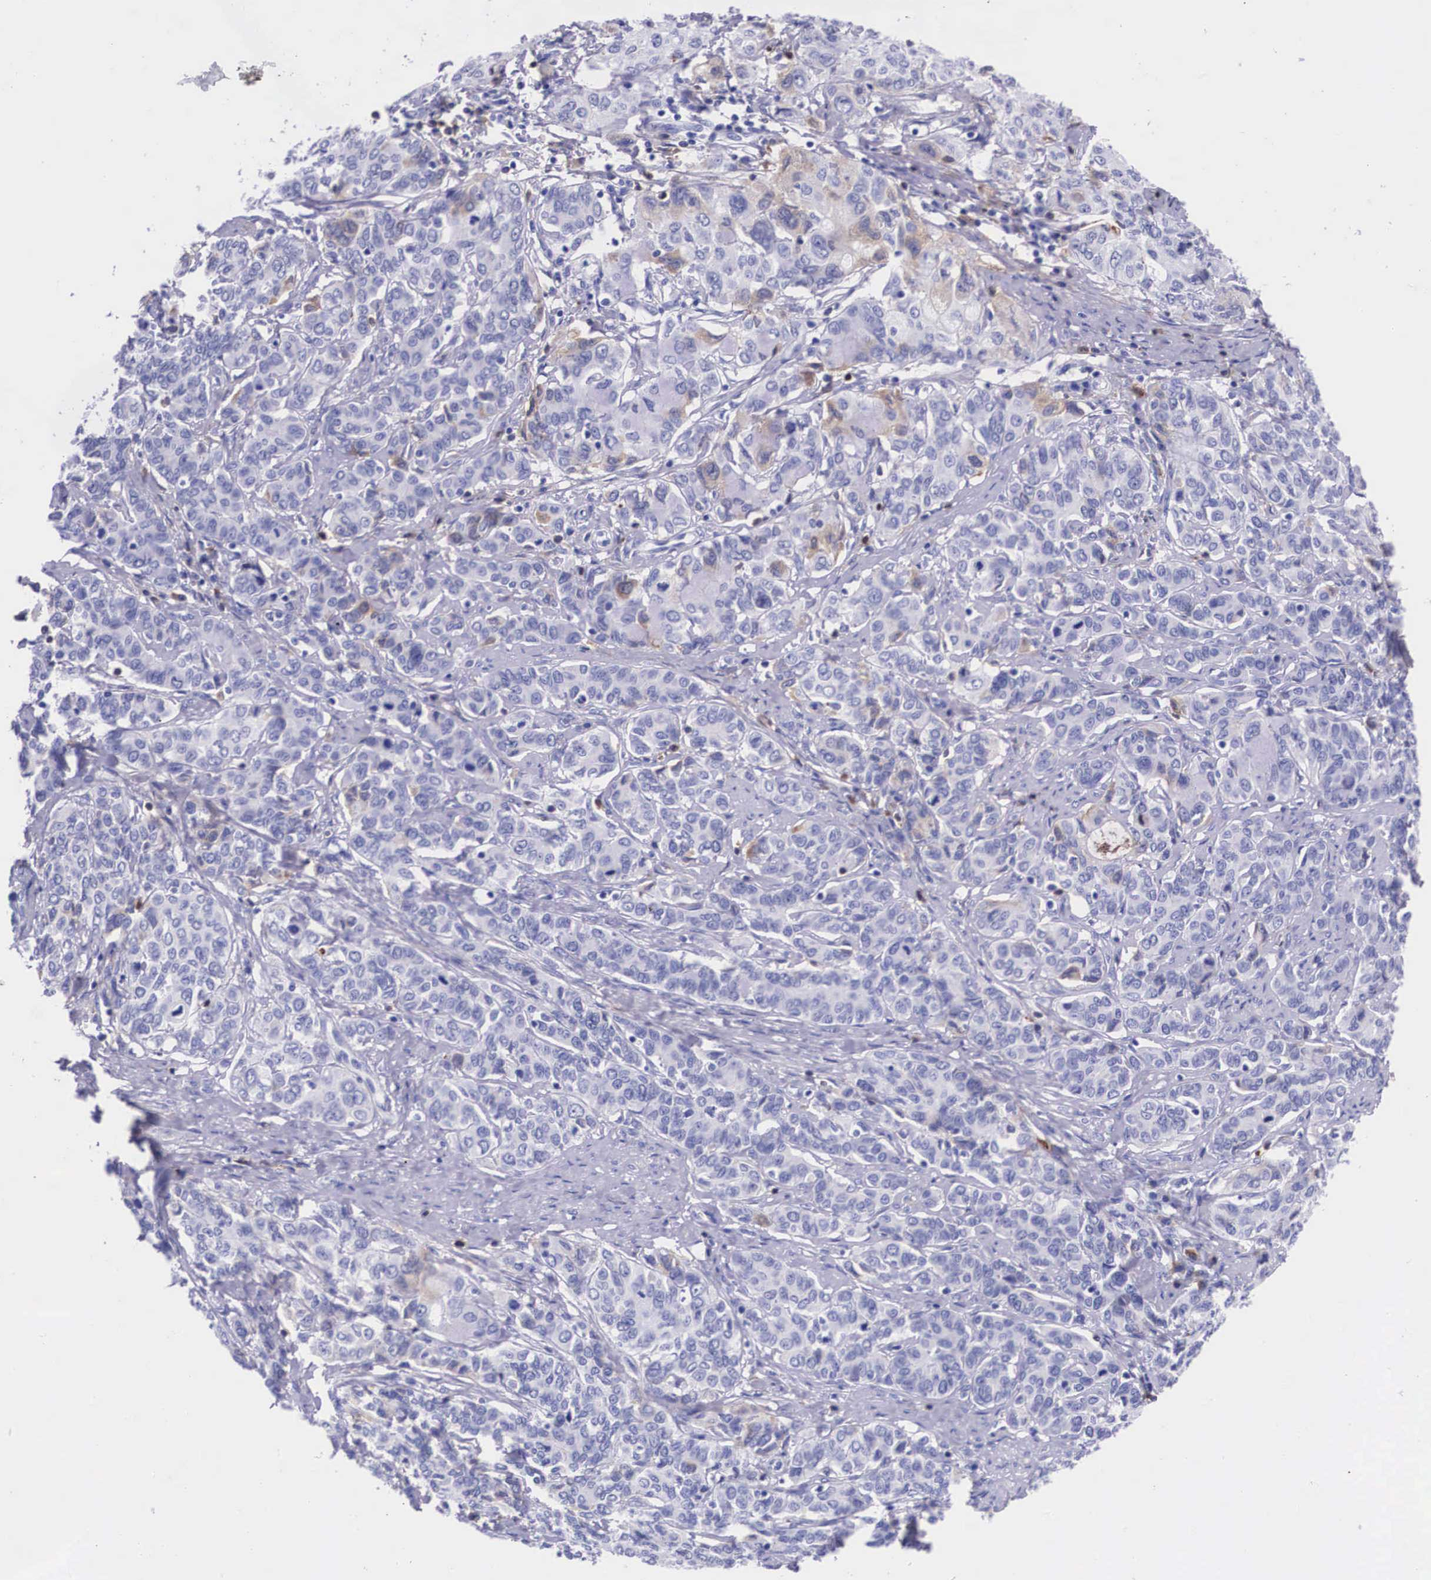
{"staining": {"intensity": "negative", "quantity": "none", "location": "none"}, "tissue": "cervical cancer", "cell_type": "Tumor cells", "image_type": "cancer", "snomed": [{"axis": "morphology", "description": "Squamous cell carcinoma, NOS"}, {"axis": "topography", "description": "Cervix"}], "caption": "High magnification brightfield microscopy of cervical squamous cell carcinoma stained with DAB (brown) and counterstained with hematoxylin (blue): tumor cells show no significant staining. (Immunohistochemistry, brightfield microscopy, high magnification).", "gene": "PLG", "patient": {"sex": "female", "age": 38}}